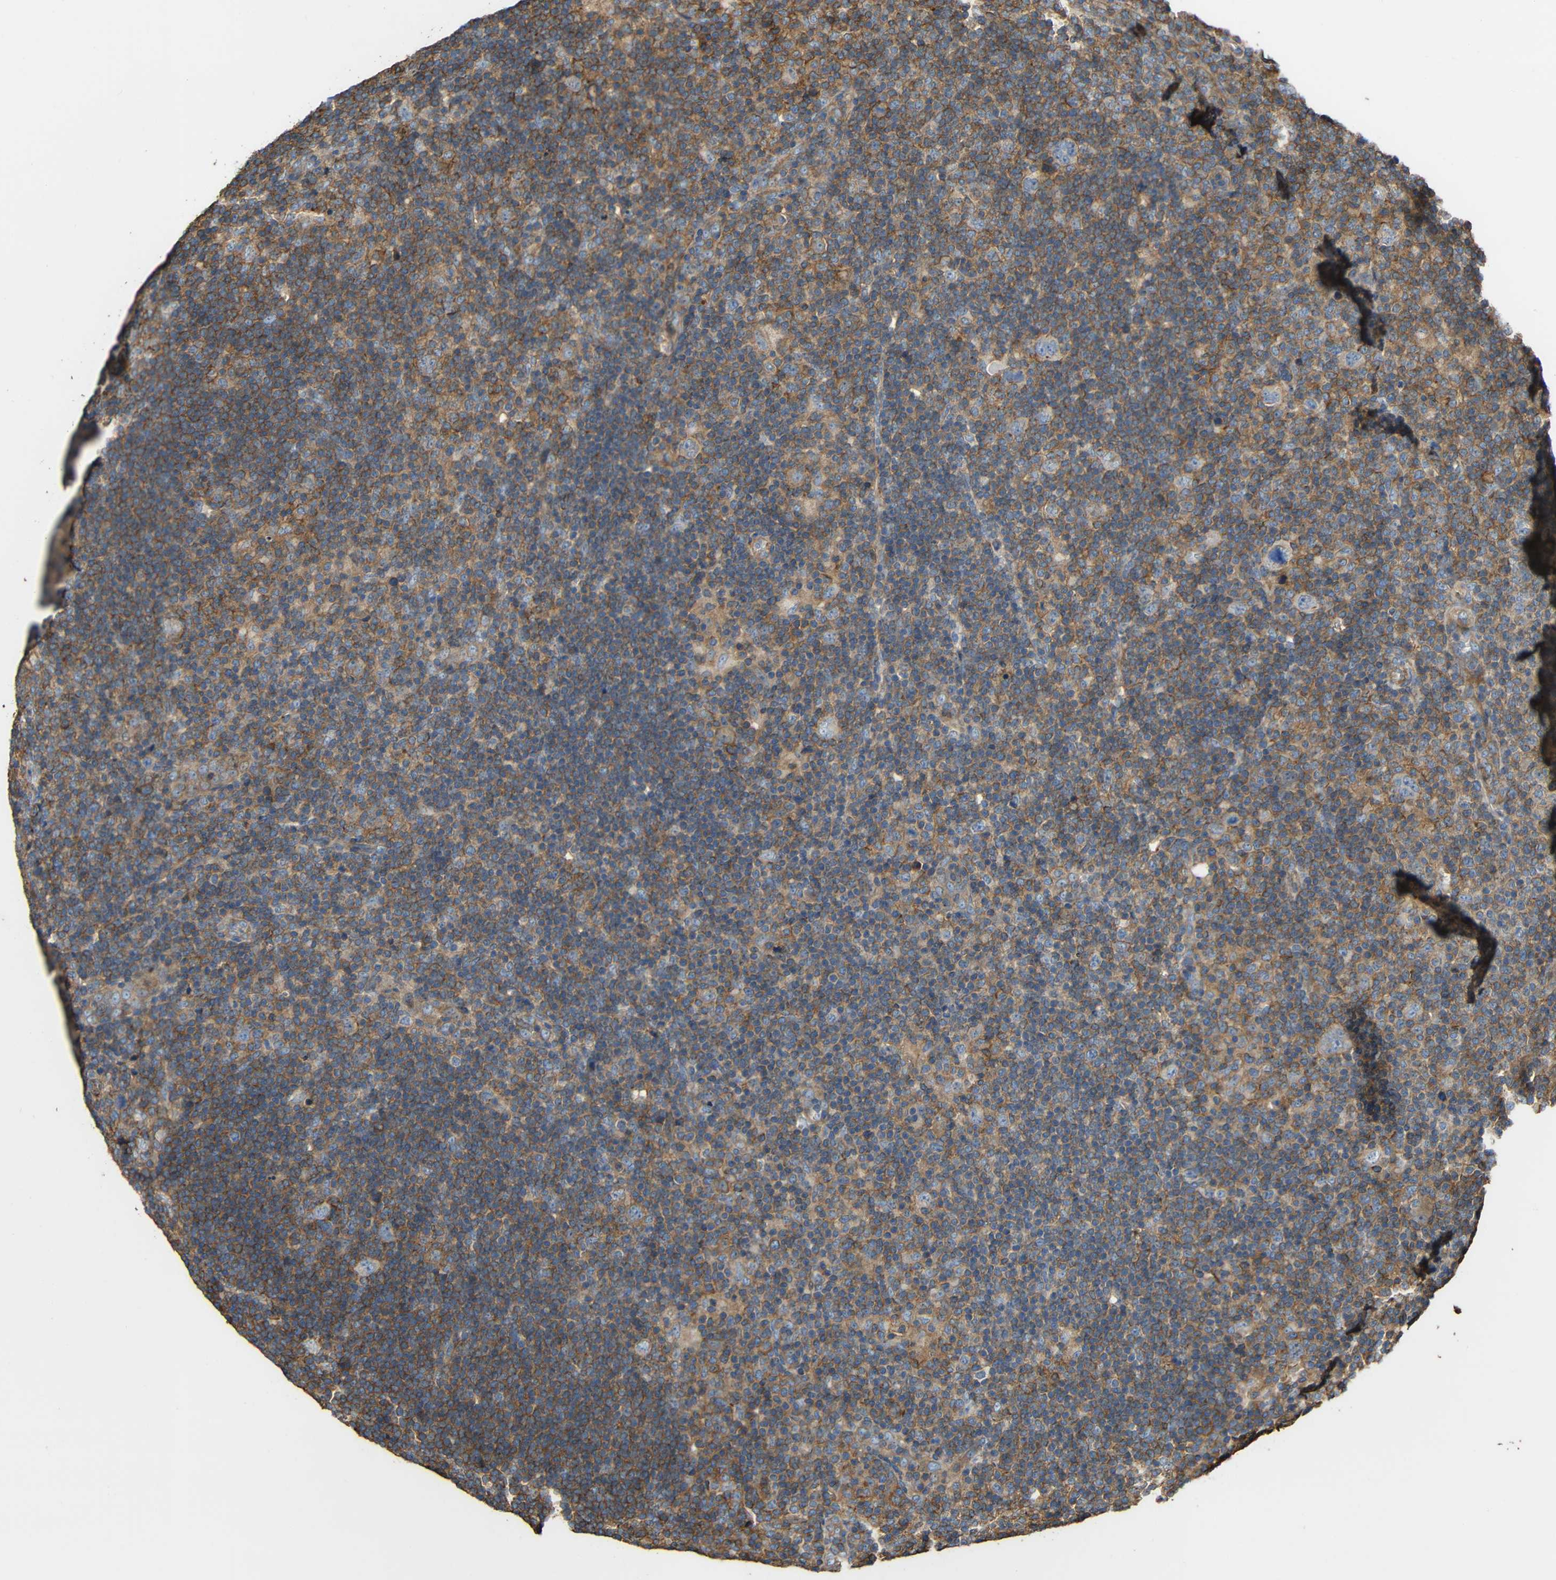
{"staining": {"intensity": "negative", "quantity": "none", "location": "none"}, "tissue": "lymphoma", "cell_type": "Tumor cells", "image_type": "cancer", "snomed": [{"axis": "morphology", "description": "Hodgkin's disease, NOS"}, {"axis": "topography", "description": "Lymph node"}], "caption": "The photomicrograph reveals no staining of tumor cells in lymphoma. (Immunohistochemistry, brightfield microscopy, high magnification).", "gene": "RHOT2", "patient": {"sex": "female", "age": 57}}